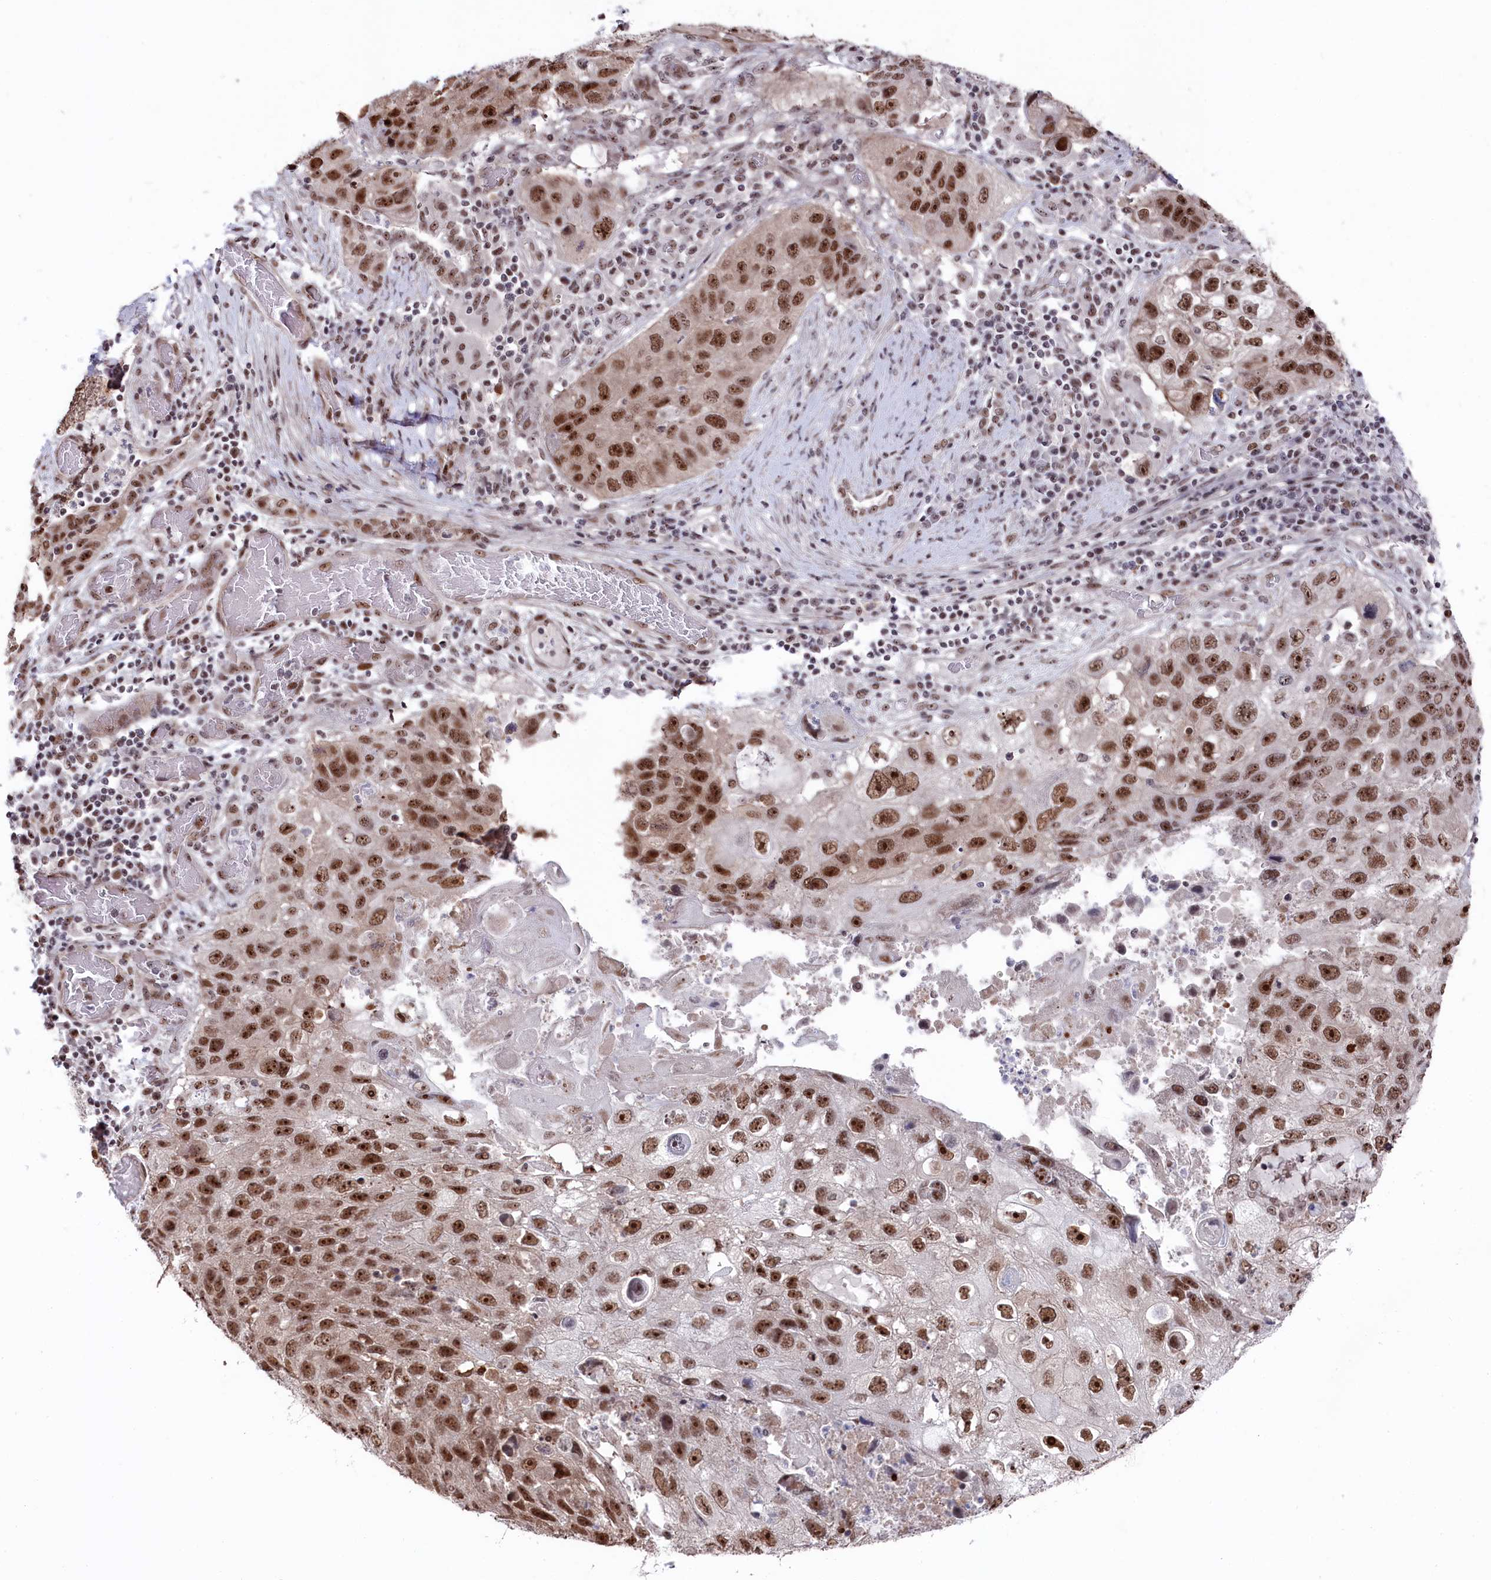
{"staining": {"intensity": "moderate", "quantity": ">75%", "location": "nuclear"}, "tissue": "lung cancer", "cell_type": "Tumor cells", "image_type": "cancer", "snomed": [{"axis": "morphology", "description": "Squamous cell carcinoma, NOS"}, {"axis": "topography", "description": "Lung"}], "caption": "Immunohistochemistry of human lung squamous cell carcinoma displays medium levels of moderate nuclear staining in about >75% of tumor cells.", "gene": "POLR2H", "patient": {"sex": "male", "age": 61}}